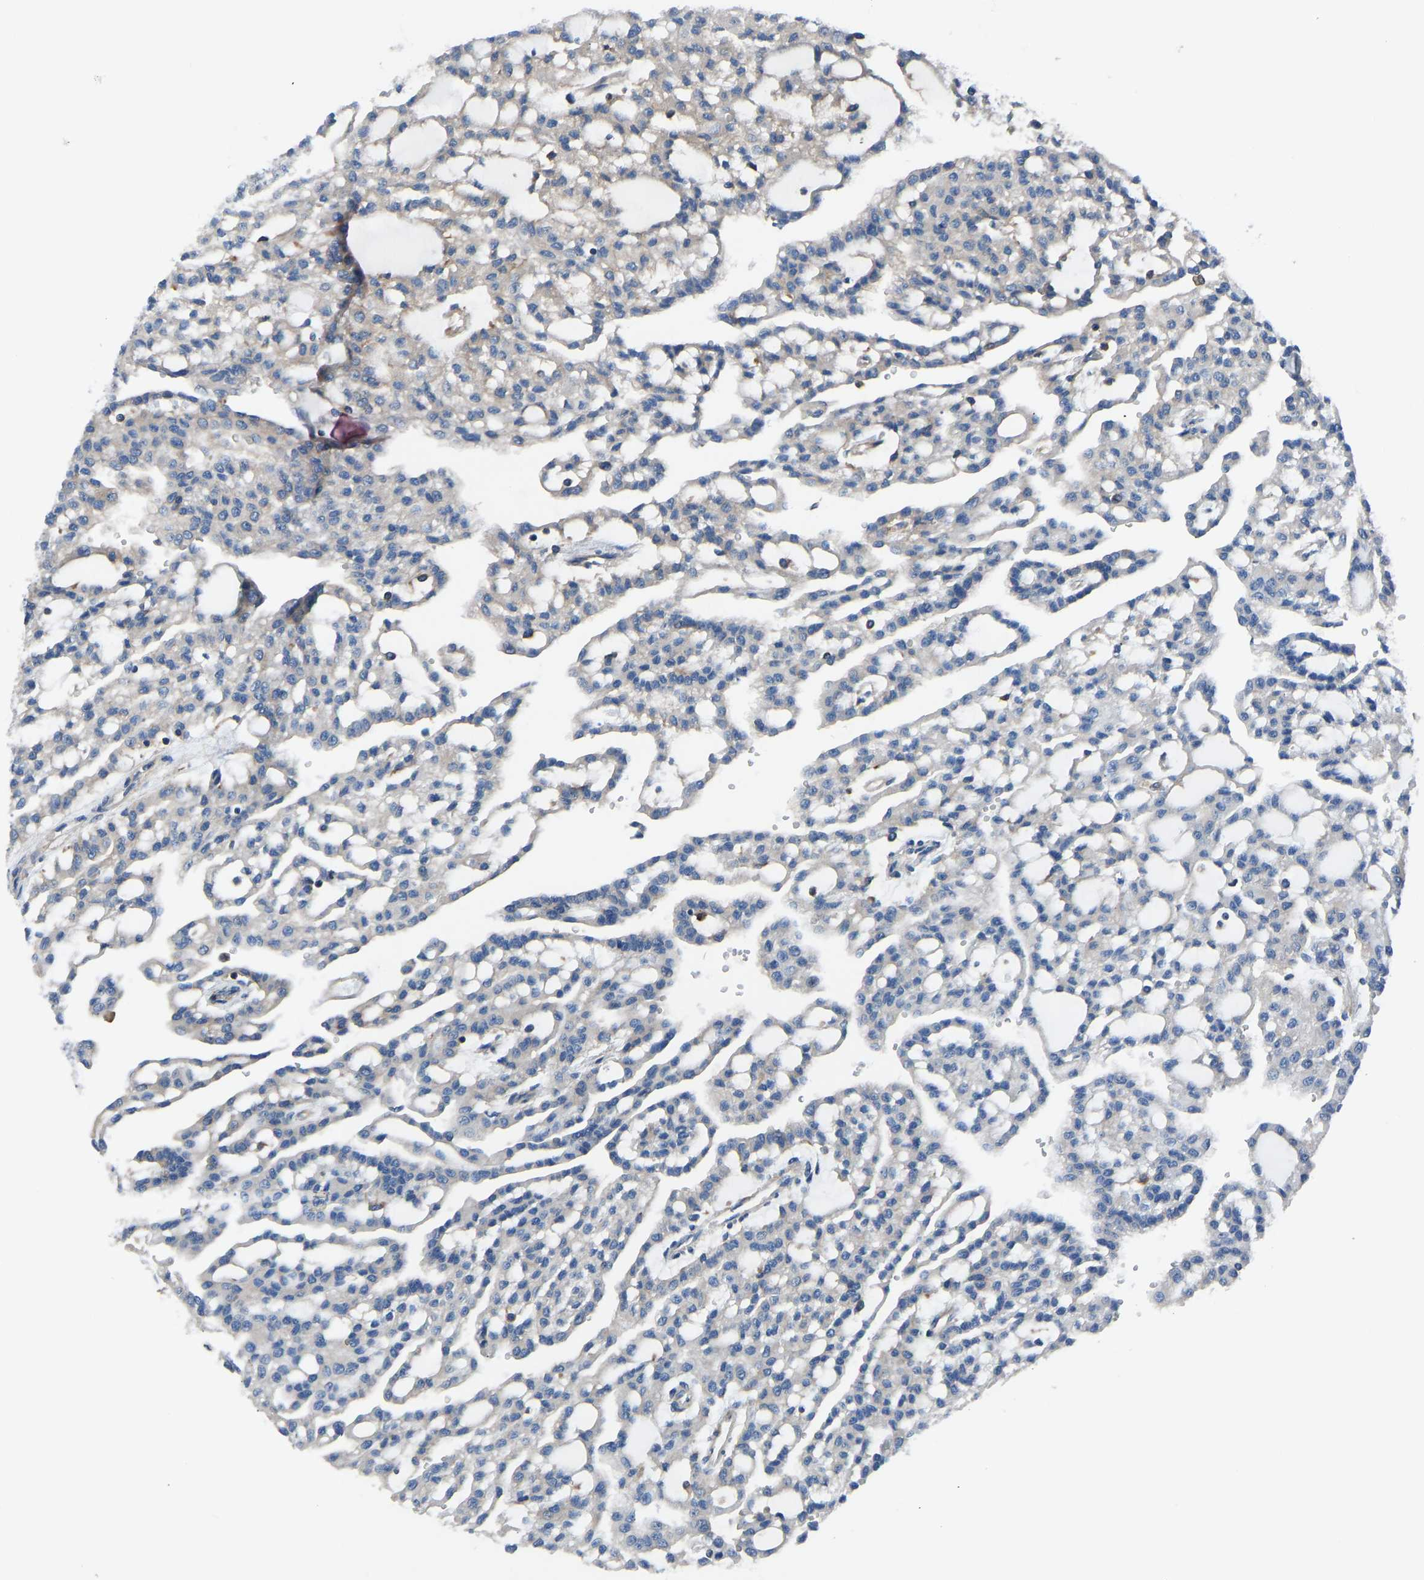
{"staining": {"intensity": "weak", "quantity": "25%-75%", "location": "cytoplasmic/membranous"}, "tissue": "renal cancer", "cell_type": "Tumor cells", "image_type": "cancer", "snomed": [{"axis": "morphology", "description": "Adenocarcinoma, NOS"}, {"axis": "topography", "description": "Kidney"}], "caption": "Human renal adenocarcinoma stained with a brown dye demonstrates weak cytoplasmic/membranous positive staining in about 25%-75% of tumor cells.", "gene": "PRKAR1A", "patient": {"sex": "male", "age": 63}}